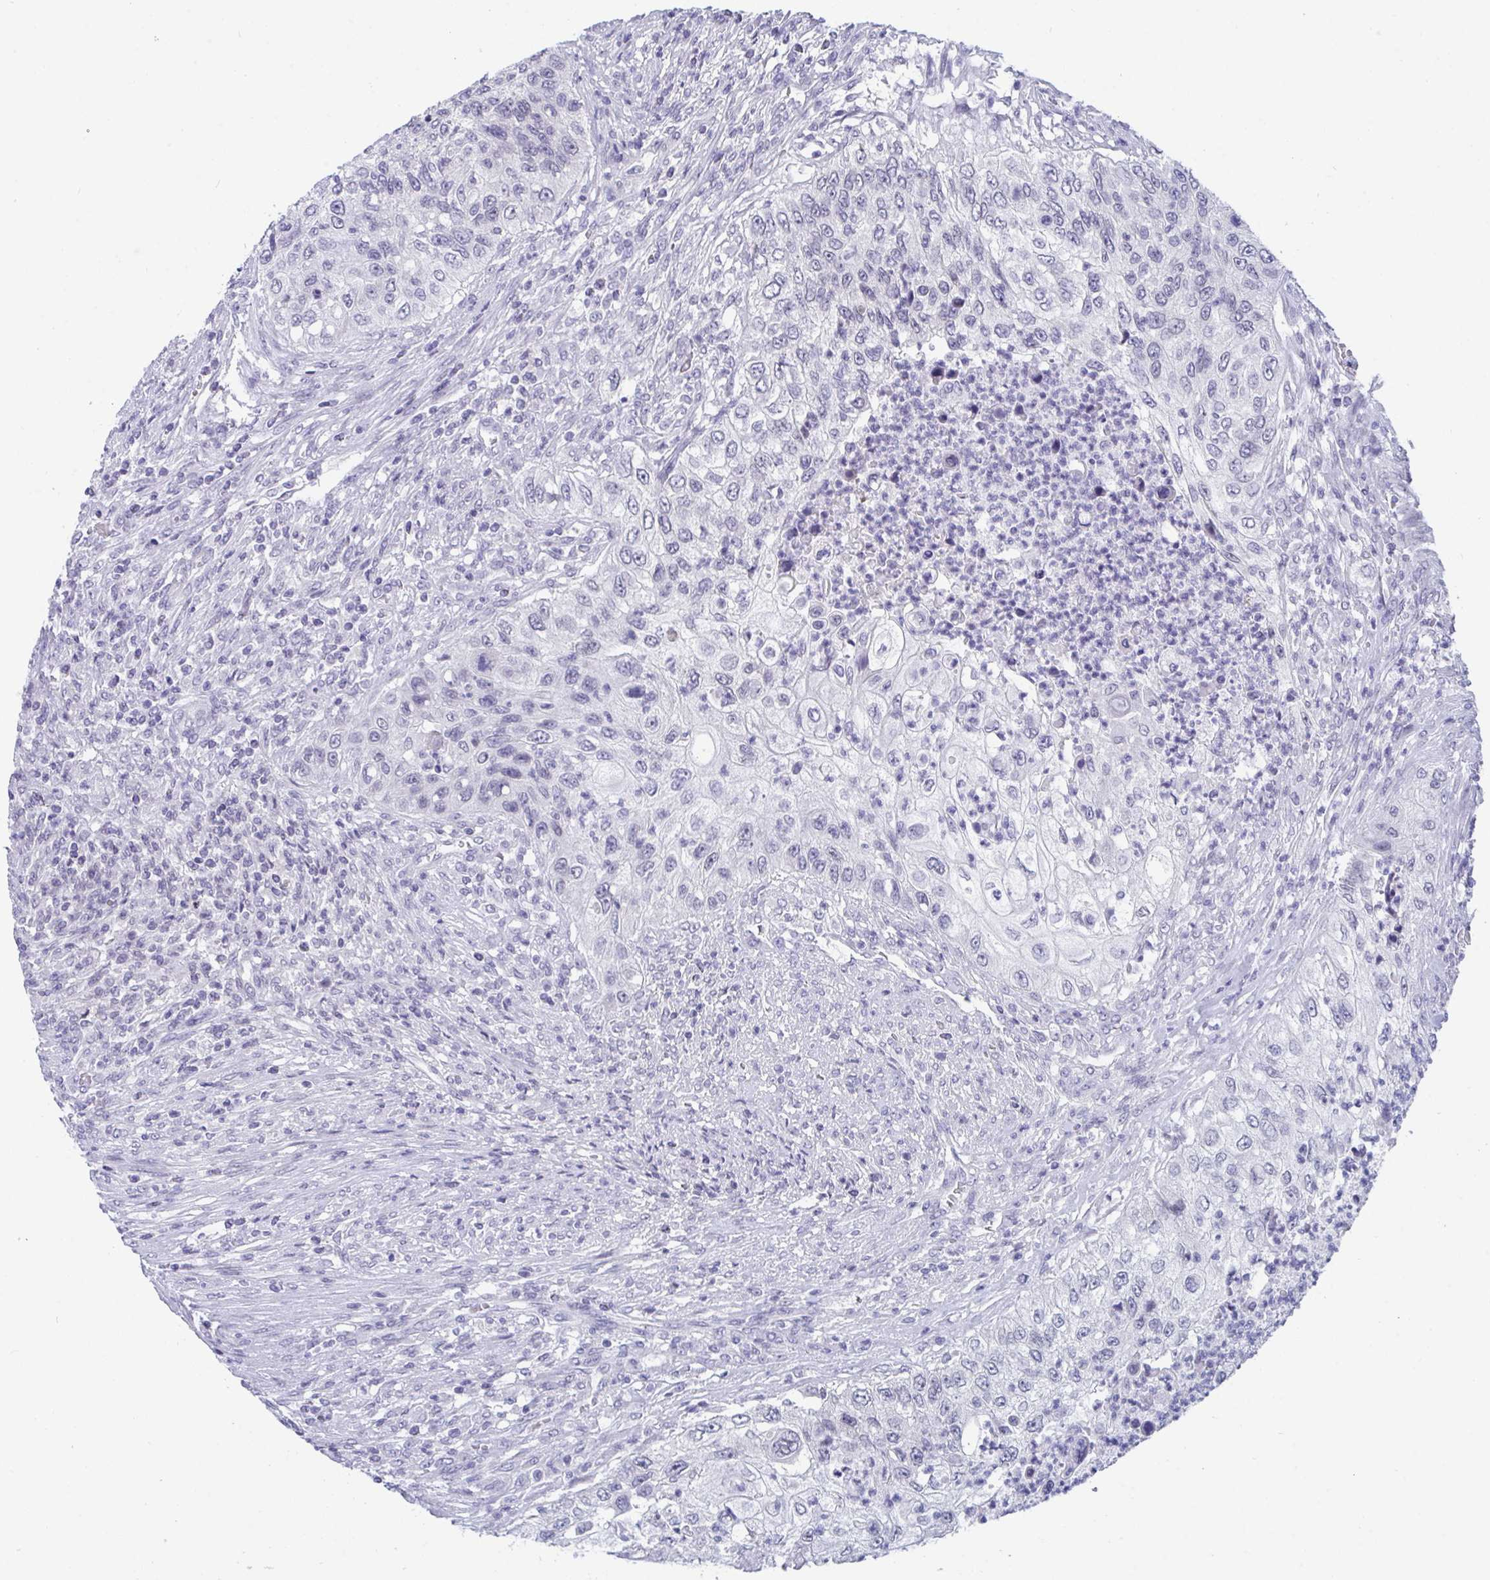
{"staining": {"intensity": "negative", "quantity": "none", "location": "none"}, "tissue": "urothelial cancer", "cell_type": "Tumor cells", "image_type": "cancer", "snomed": [{"axis": "morphology", "description": "Urothelial carcinoma, High grade"}, {"axis": "topography", "description": "Urinary bladder"}], "caption": "Immunohistochemical staining of human high-grade urothelial carcinoma shows no significant positivity in tumor cells.", "gene": "BMAL2", "patient": {"sex": "female", "age": 60}}